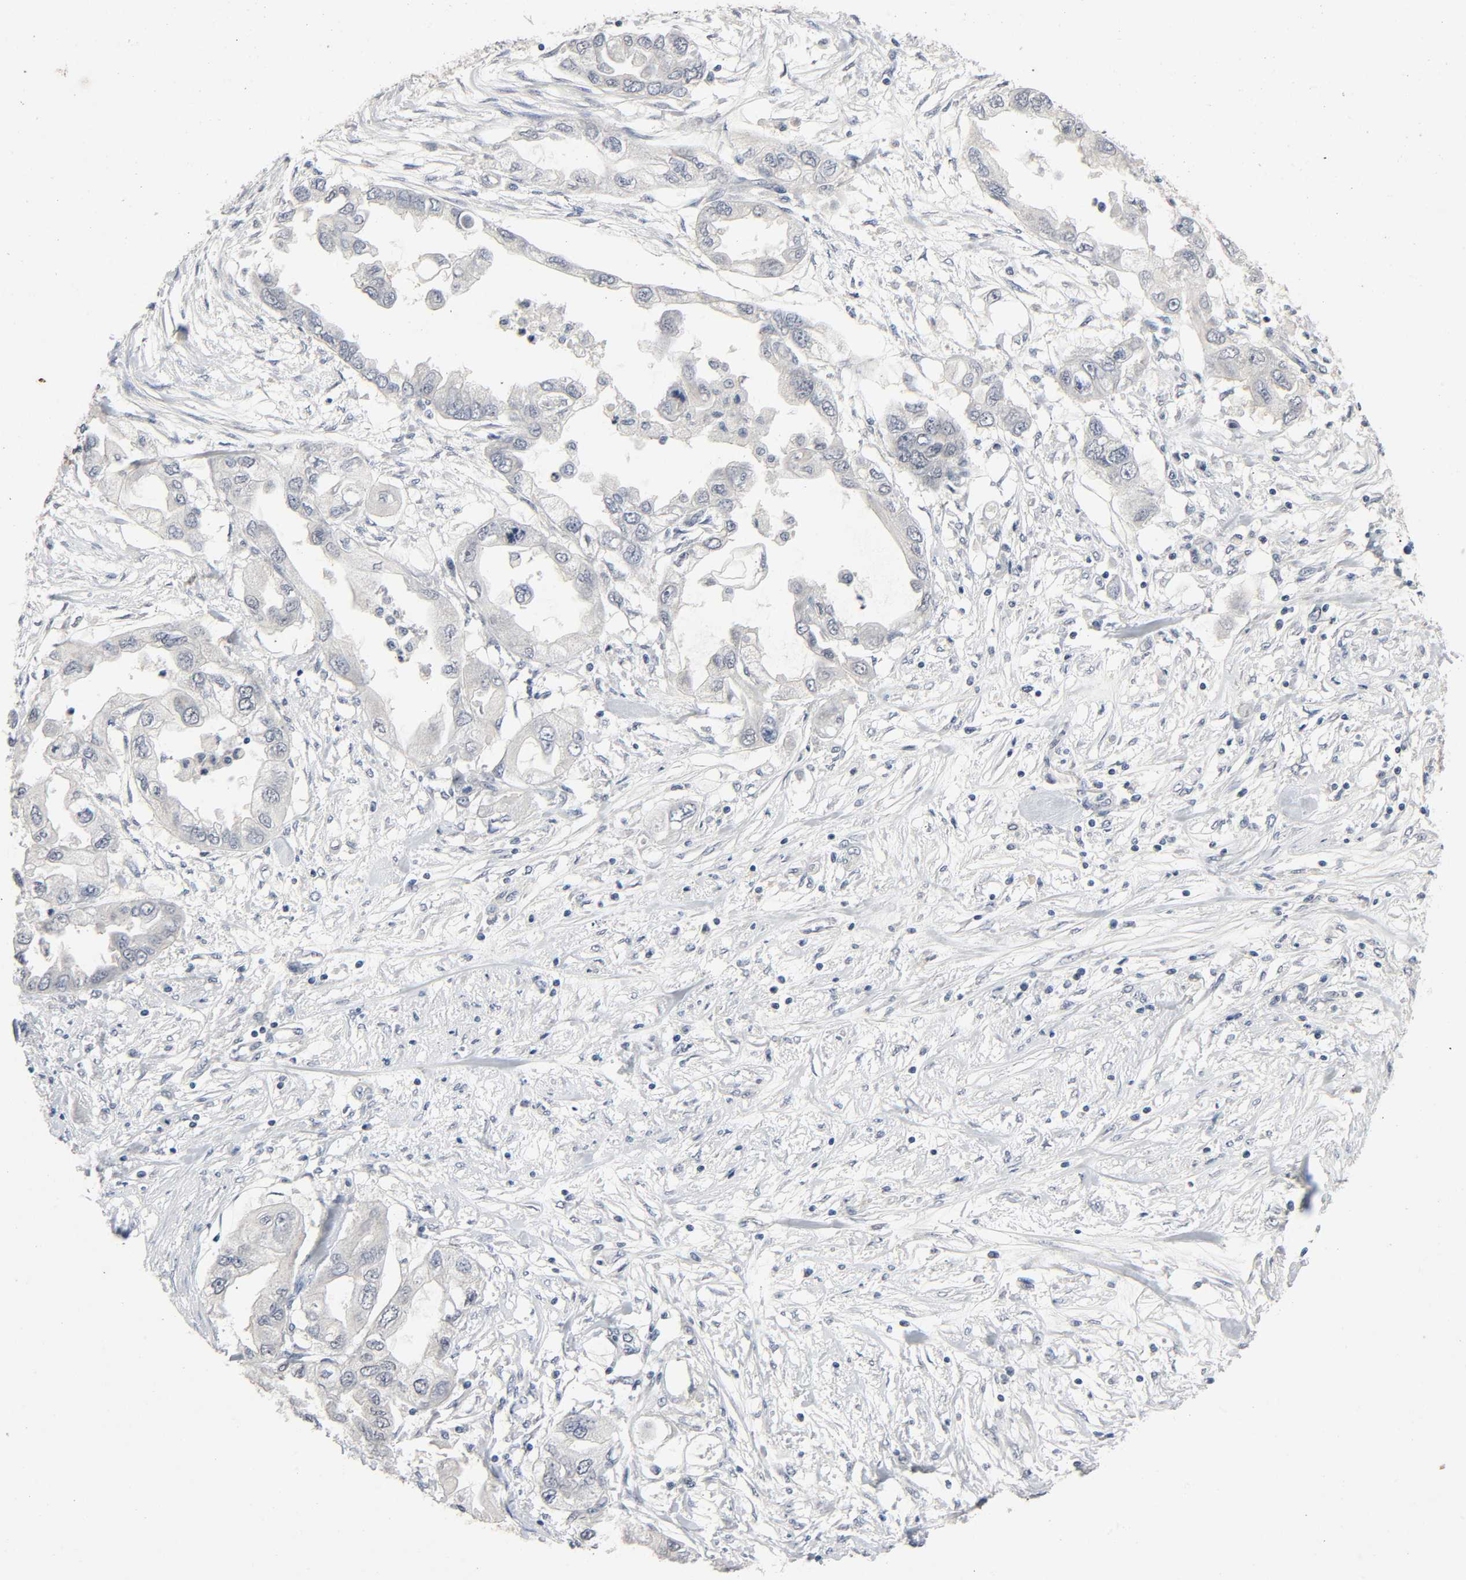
{"staining": {"intensity": "negative", "quantity": "none", "location": "none"}, "tissue": "endometrial cancer", "cell_type": "Tumor cells", "image_type": "cancer", "snomed": [{"axis": "morphology", "description": "Adenocarcinoma, NOS"}, {"axis": "topography", "description": "Endometrium"}], "caption": "Photomicrograph shows no significant protein positivity in tumor cells of endometrial cancer.", "gene": "MAPKAPK5", "patient": {"sex": "female", "age": 67}}